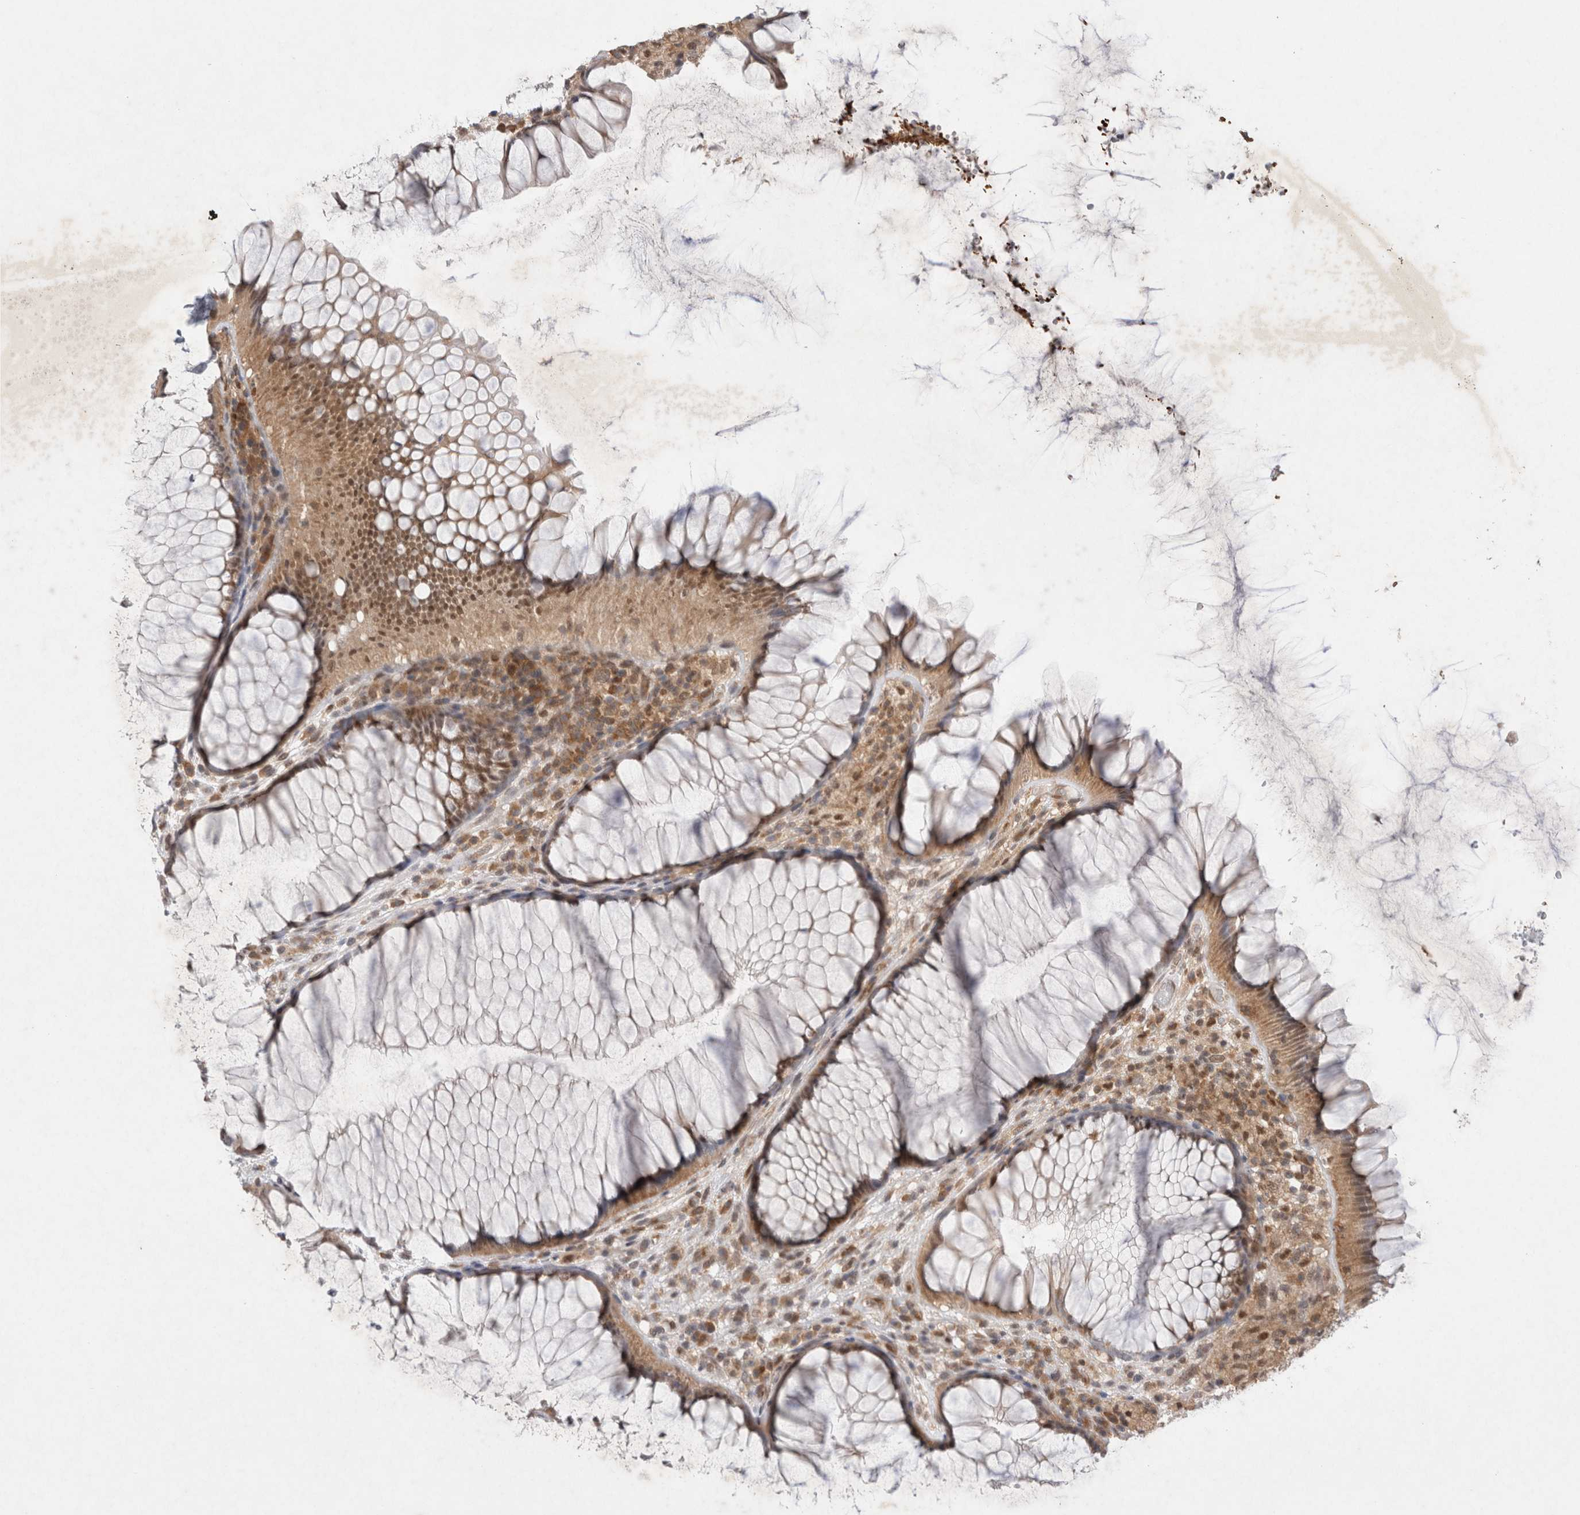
{"staining": {"intensity": "moderate", "quantity": ">75%", "location": "cytoplasmic/membranous"}, "tissue": "rectum", "cell_type": "Glandular cells", "image_type": "normal", "snomed": [{"axis": "morphology", "description": "Normal tissue, NOS"}, {"axis": "topography", "description": "Rectum"}], "caption": "Immunohistochemical staining of unremarkable human rectum displays medium levels of moderate cytoplasmic/membranous positivity in about >75% of glandular cells.", "gene": "EIF3E", "patient": {"sex": "male", "age": 51}}